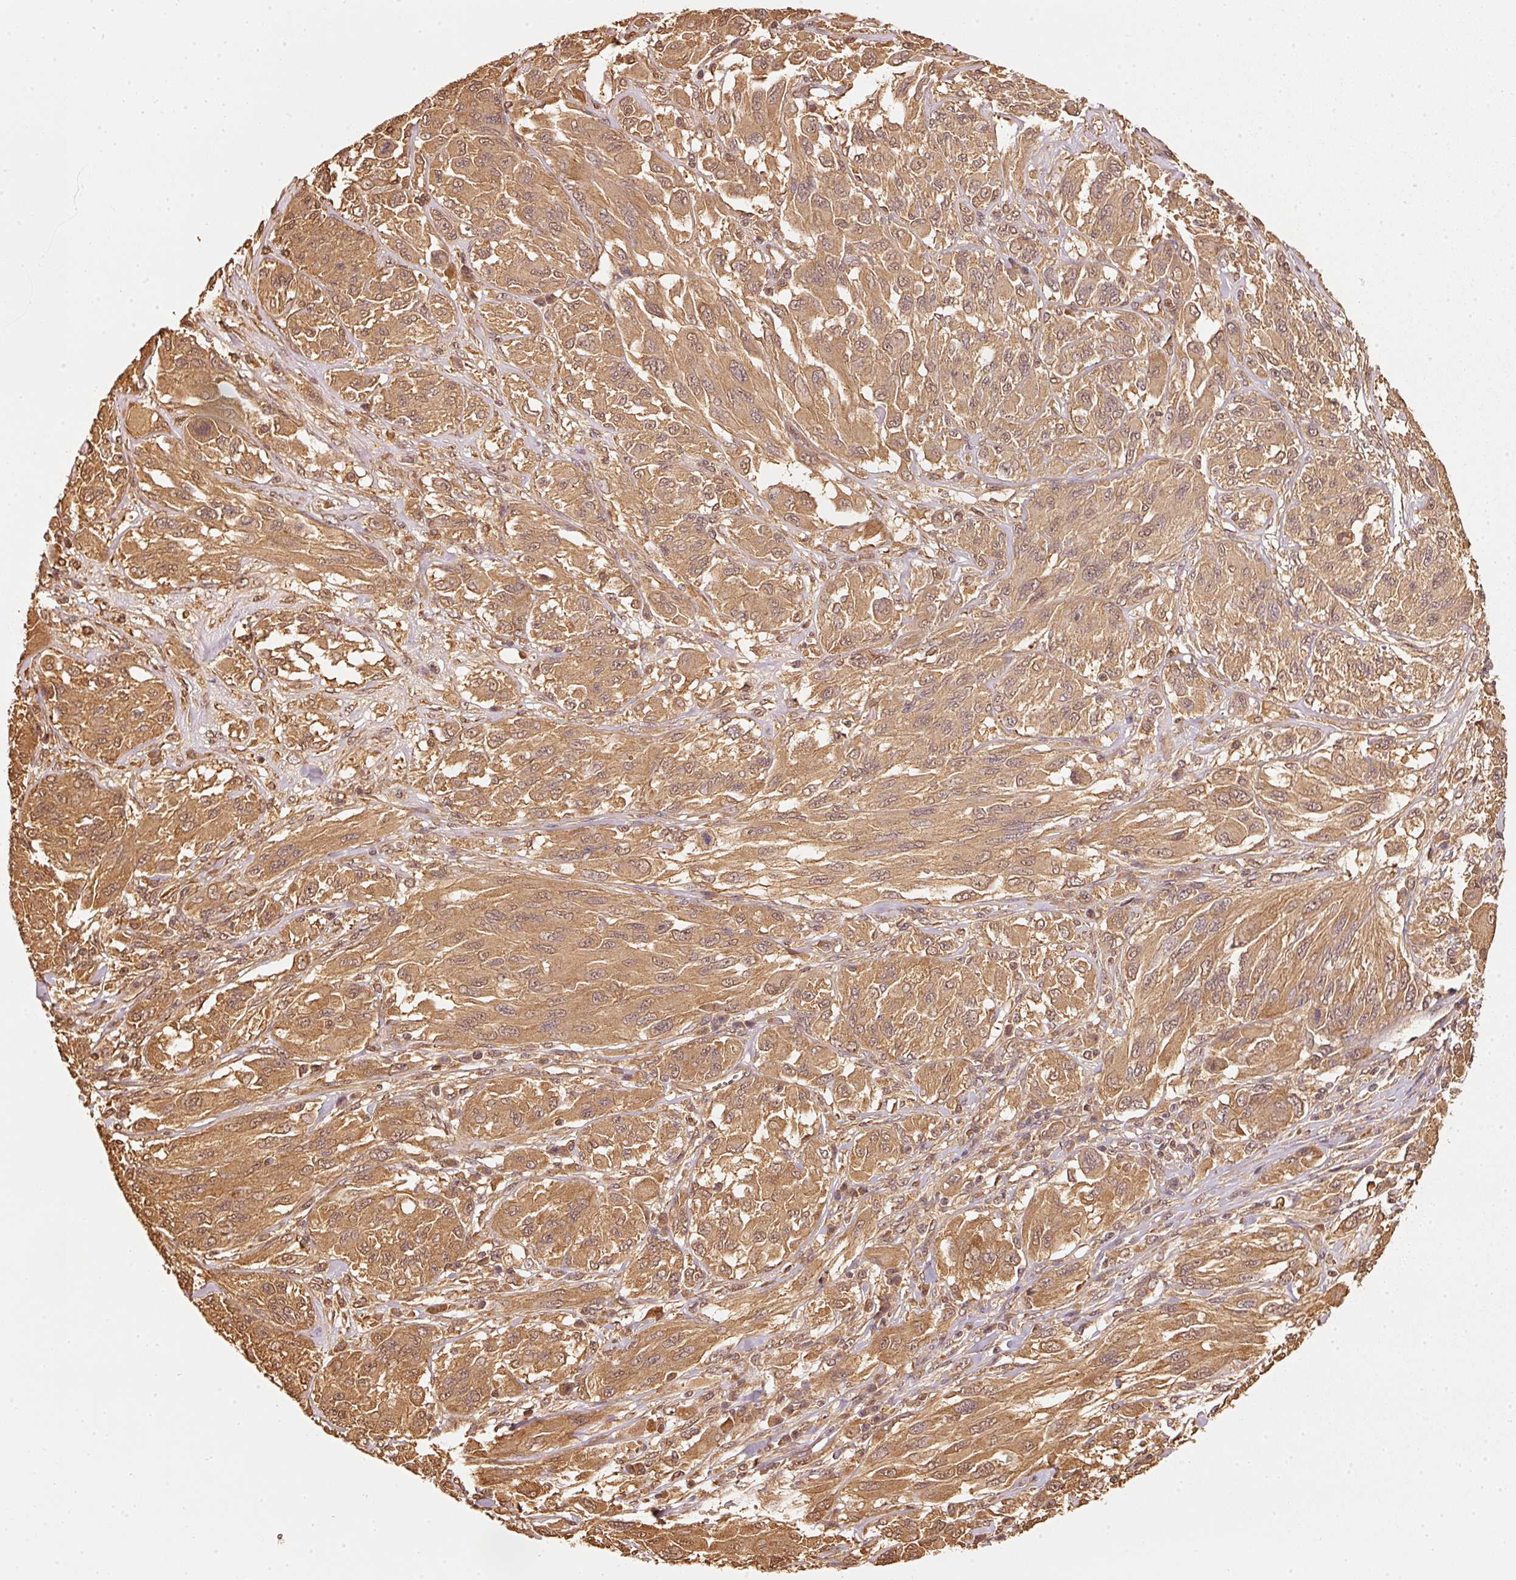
{"staining": {"intensity": "moderate", "quantity": ">75%", "location": "cytoplasmic/membranous"}, "tissue": "melanoma", "cell_type": "Tumor cells", "image_type": "cancer", "snomed": [{"axis": "morphology", "description": "Malignant melanoma, NOS"}, {"axis": "topography", "description": "Skin"}], "caption": "The immunohistochemical stain labels moderate cytoplasmic/membranous expression in tumor cells of malignant melanoma tissue.", "gene": "STAU1", "patient": {"sex": "female", "age": 91}}